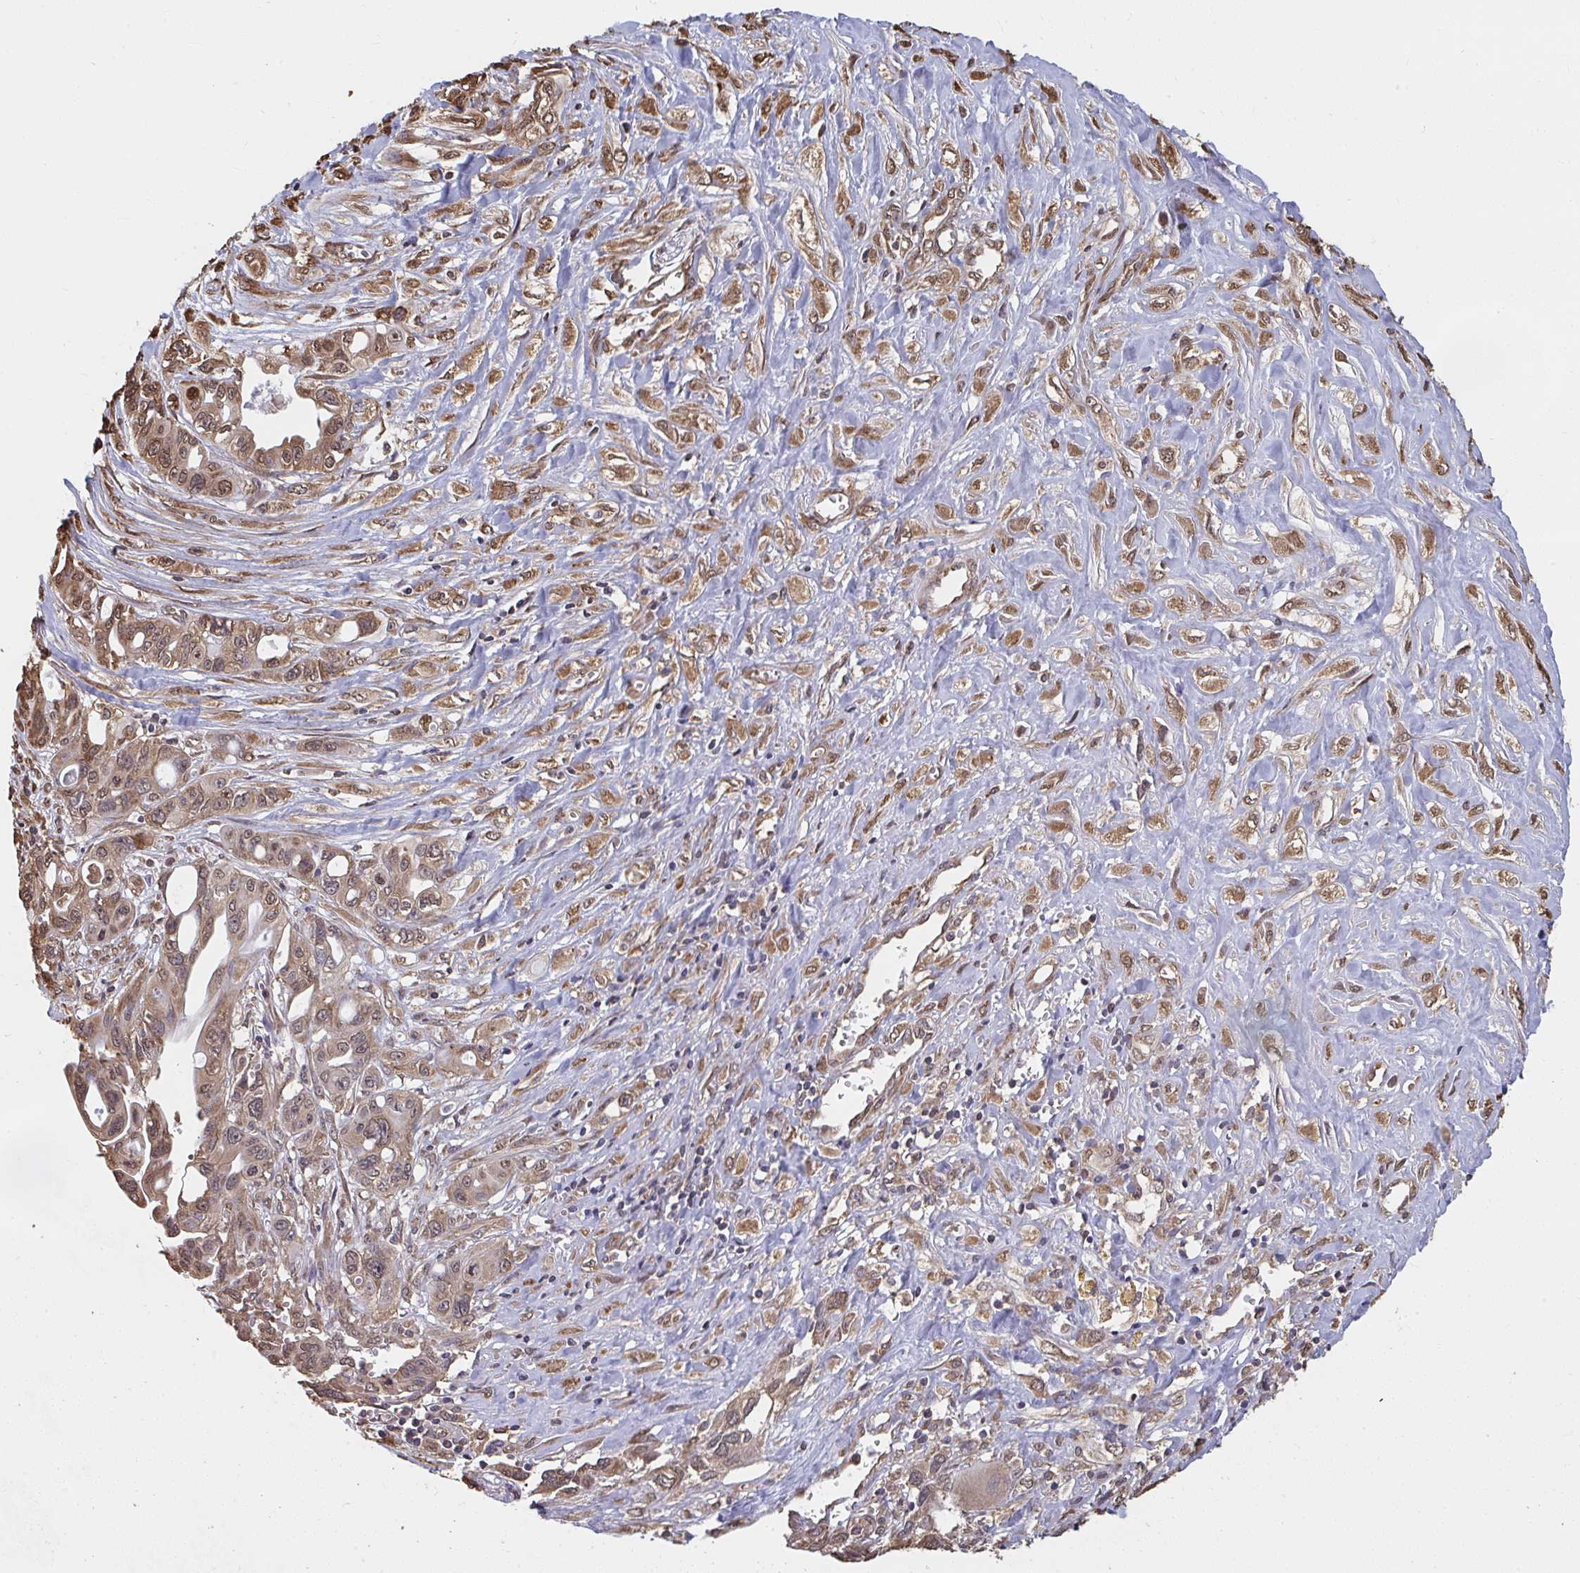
{"staining": {"intensity": "moderate", "quantity": ">75%", "location": "cytoplasmic/membranous,nuclear"}, "tissue": "pancreatic cancer", "cell_type": "Tumor cells", "image_type": "cancer", "snomed": [{"axis": "morphology", "description": "Adenocarcinoma, NOS"}, {"axis": "topography", "description": "Pancreas"}], "caption": "Pancreatic cancer was stained to show a protein in brown. There is medium levels of moderate cytoplasmic/membranous and nuclear expression in approximately >75% of tumor cells. The staining was performed using DAB, with brown indicating positive protein expression. Nuclei are stained blue with hematoxylin.", "gene": "SYNCRIP", "patient": {"sex": "female", "age": 47}}